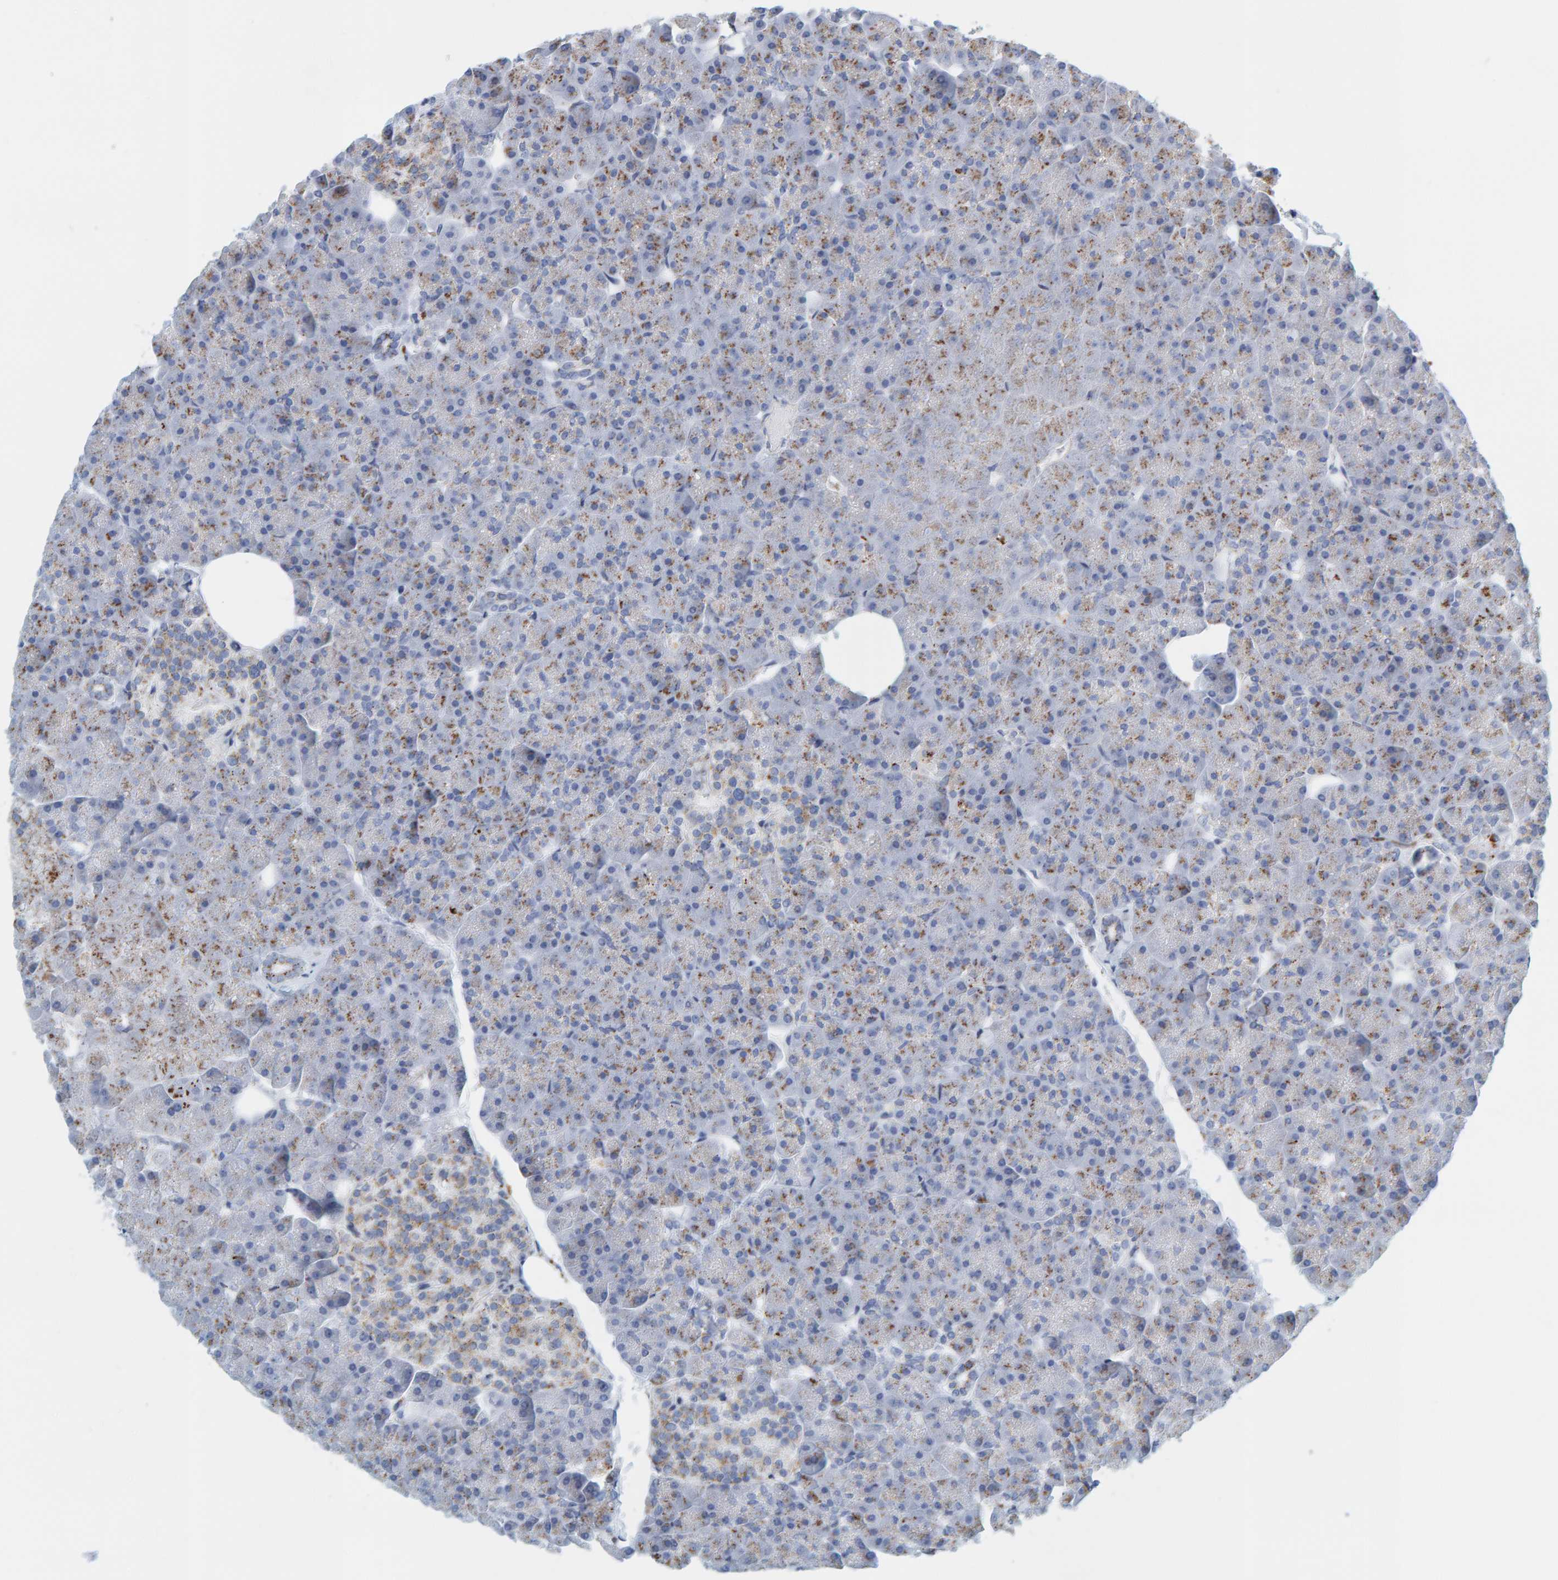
{"staining": {"intensity": "moderate", "quantity": "<25%", "location": "cytoplasmic/membranous"}, "tissue": "pancreas", "cell_type": "Exocrine glandular cells", "image_type": "normal", "snomed": [{"axis": "morphology", "description": "Normal tissue, NOS"}, {"axis": "topography", "description": "Pancreas"}], "caption": "Brown immunohistochemical staining in benign human pancreas displays moderate cytoplasmic/membranous positivity in approximately <25% of exocrine glandular cells. (DAB (3,3'-diaminobenzidine) = brown stain, brightfield microscopy at high magnification).", "gene": "BIN3", "patient": {"sex": "male", "age": 35}}